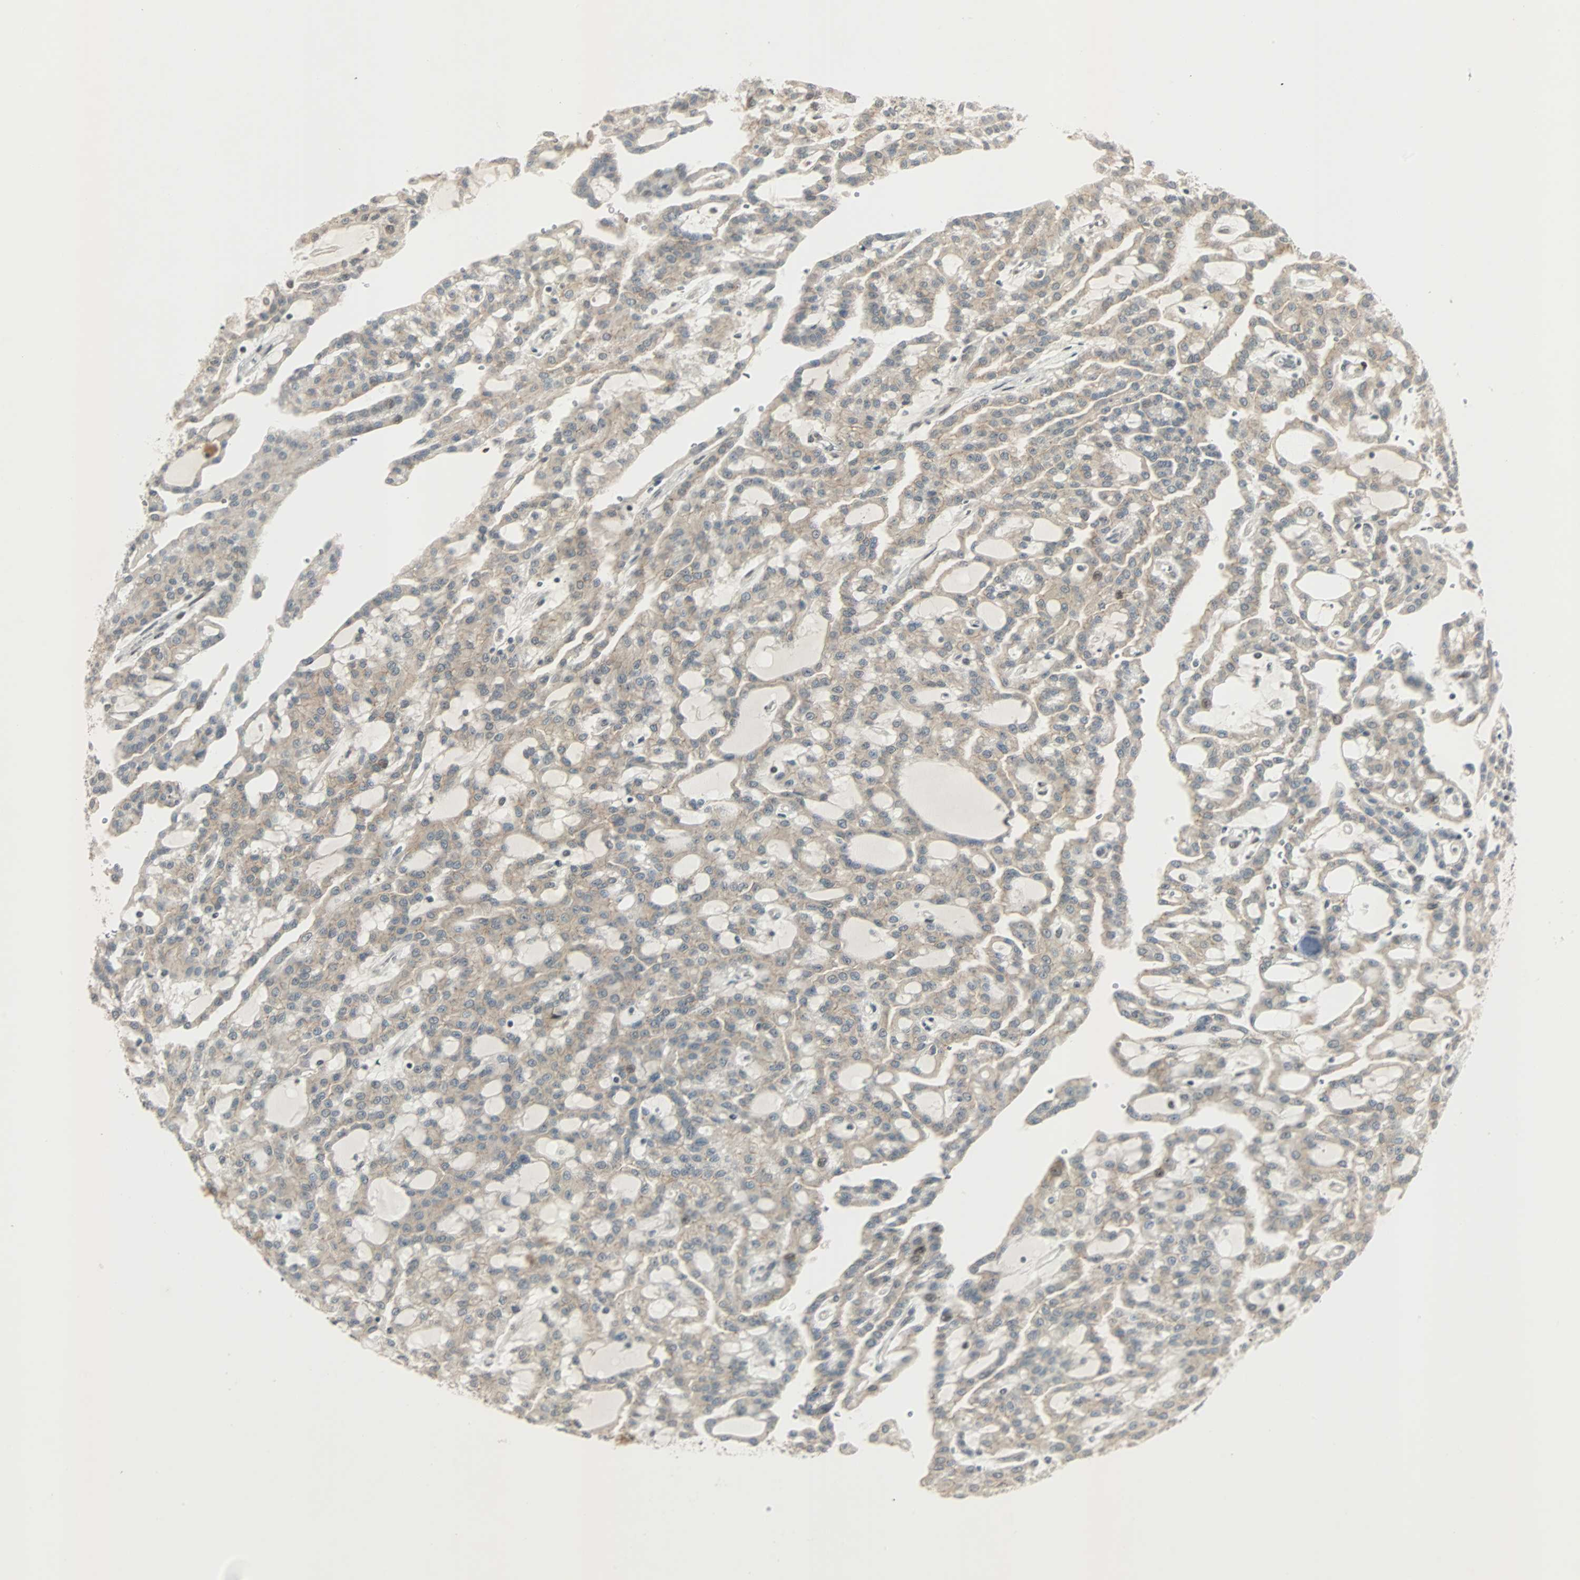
{"staining": {"intensity": "weak", "quantity": ">75%", "location": "cytoplasmic/membranous"}, "tissue": "renal cancer", "cell_type": "Tumor cells", "image_type": "cancer", "snomed": [{"axis": "morphology", "description": "Adenocarcinoma, NOS"}, {"axis": "topography", "description": "Kidney"}], "caption": "Immunohistochemistry (IHC) image of human renal cancer (adenocarcinoma) stained for a protein (brown), which shows low levels of weak cytoplasmic/membranous staining in about >75% of tumor cells.", "gene": "CBX4", "patient": {"sex": "male", "age": 63}}